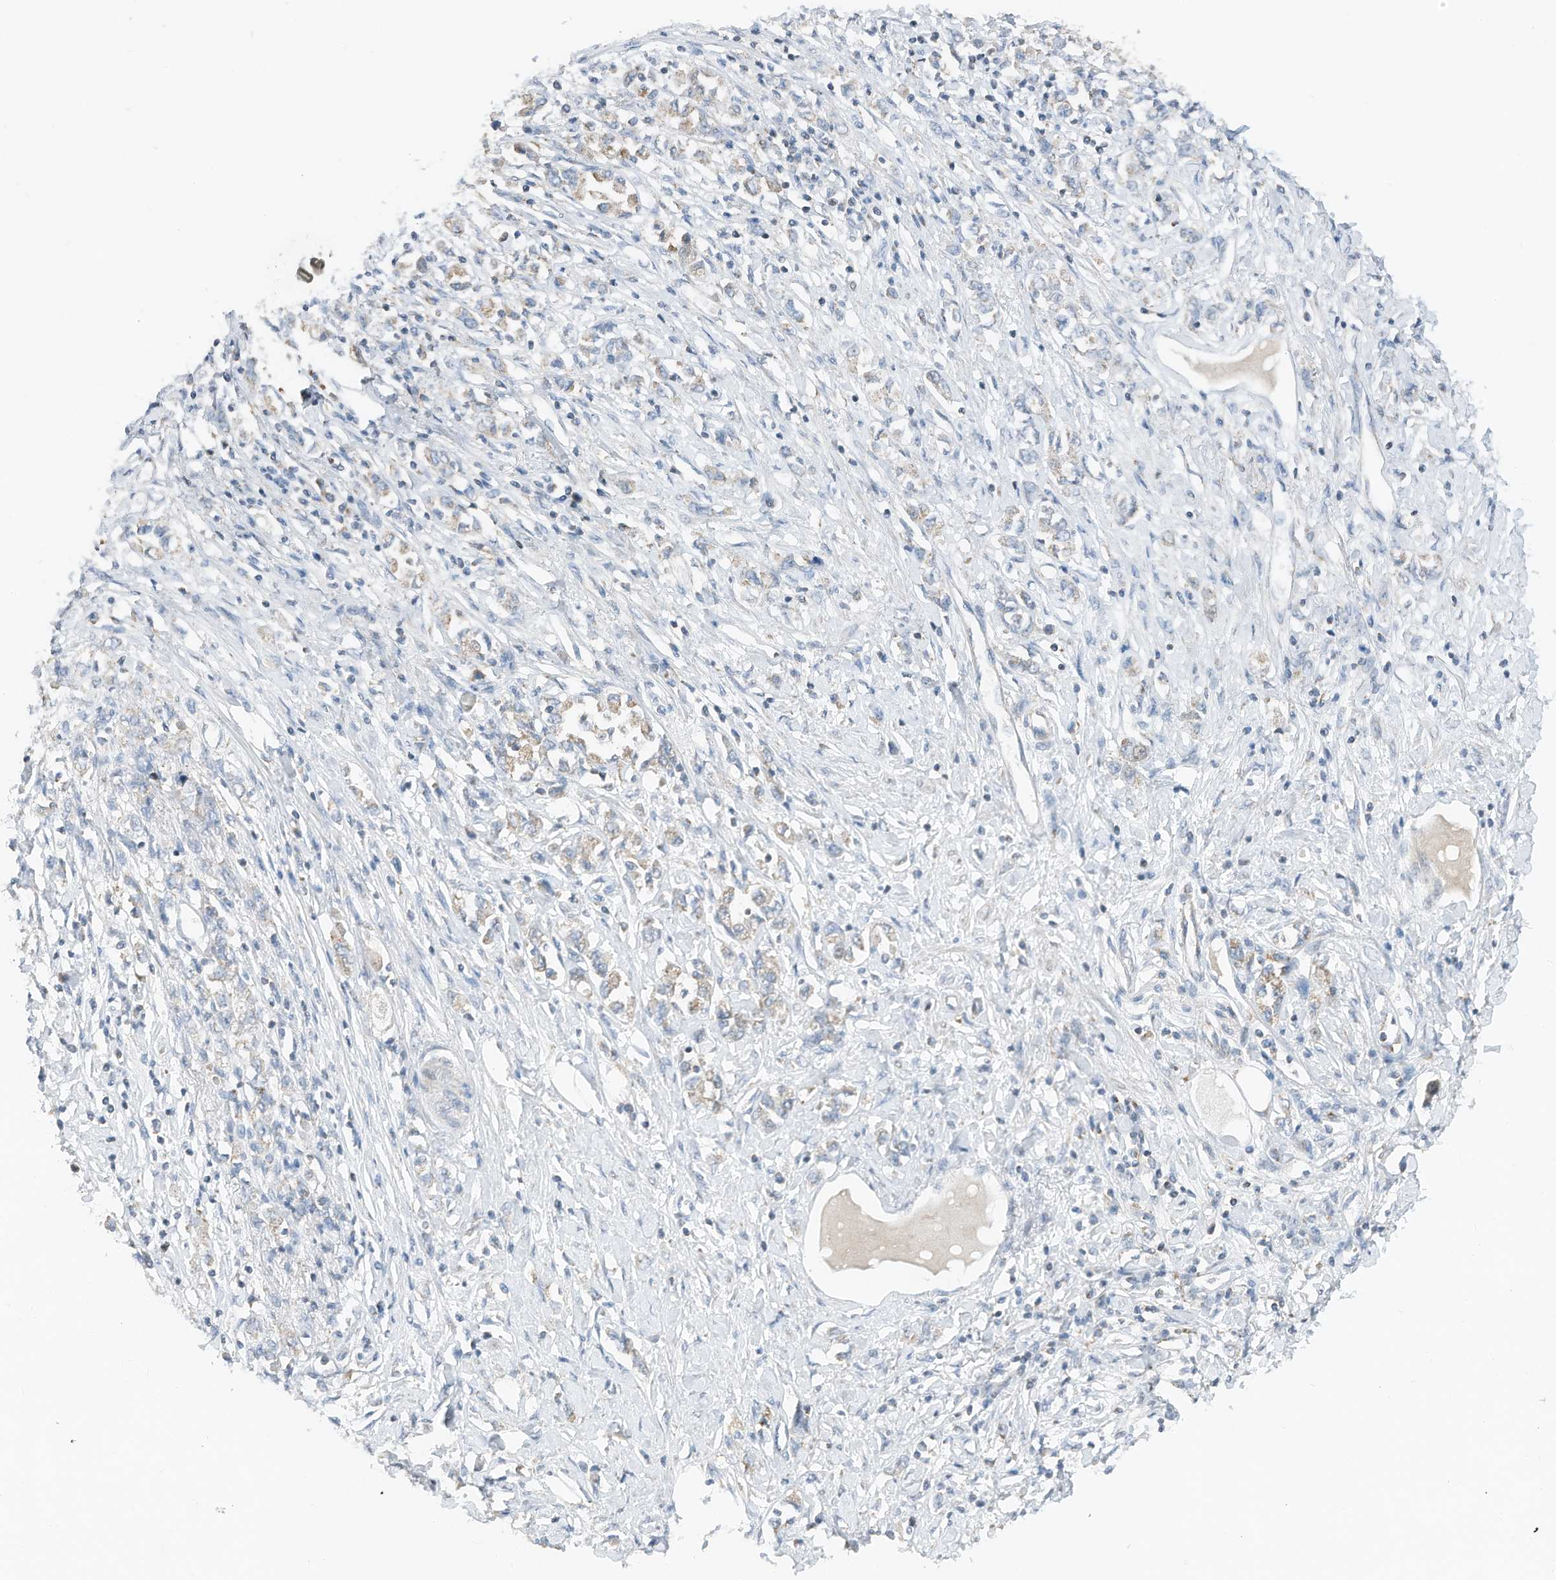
{"staining": {"intensity": "moderate", "quantity": ">75%", "location": "cytoplasmic/membranous"}, "tissue": "stomach cancer", "cell_type": "Tumor cells", "image_type": "cancer", "snomed": [{"axis": "morphology", "description": "Adenocarcinoma, NOS"}, {"axis": "topography", "description": "Stomach"}], "caption": "A medium amount of moderate cytoplasmic/membranous positivity is appreciated in about >75% of tumor cells in stomach adenocarcinoma tissue.", "gene": "RMND1", "patient": {"sex": "female", "age": 76}}